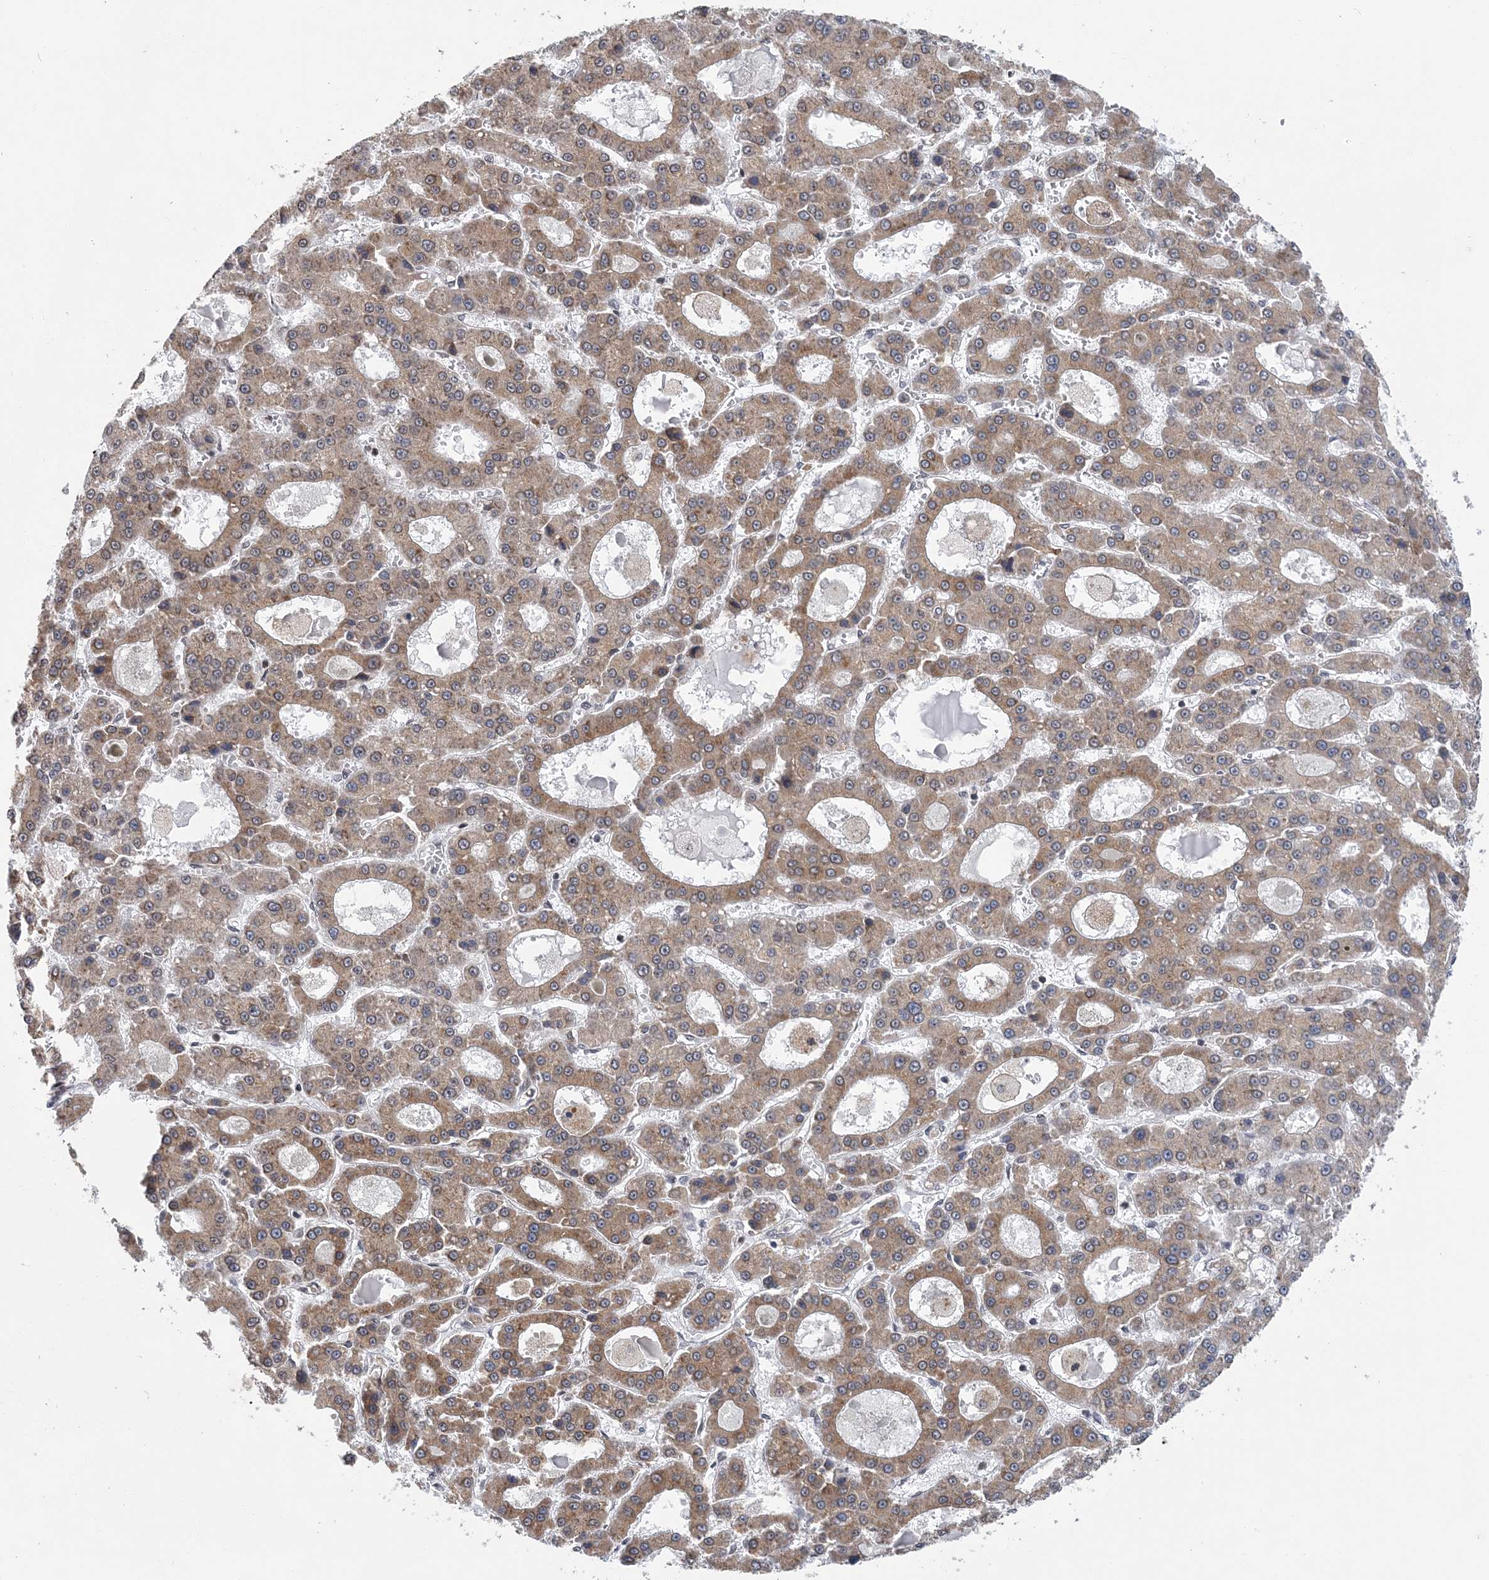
{"staining": {"intensity": "moderate", "quantity": ">75%", "location": "cytoplasmic/membranous"}, "tissue": "liver cancer", "cell_type": "Tumor cells", "image_type": "cancer", "snomed": [{"axis": "morphology", "description": "Carcinoma, Hepatocellular, NOS"}, {"axis": "topography", "description": "Liver"}], "caption": "DAB (3,3'-diaminobenzidine) immunohistochemical staining of liver cancer reveals moderate cytoplasmic/membranous protein staining in about >75% of tumor cells.", "gene": "CCDC152", "patient": {"sex": "male", "age": 70}}